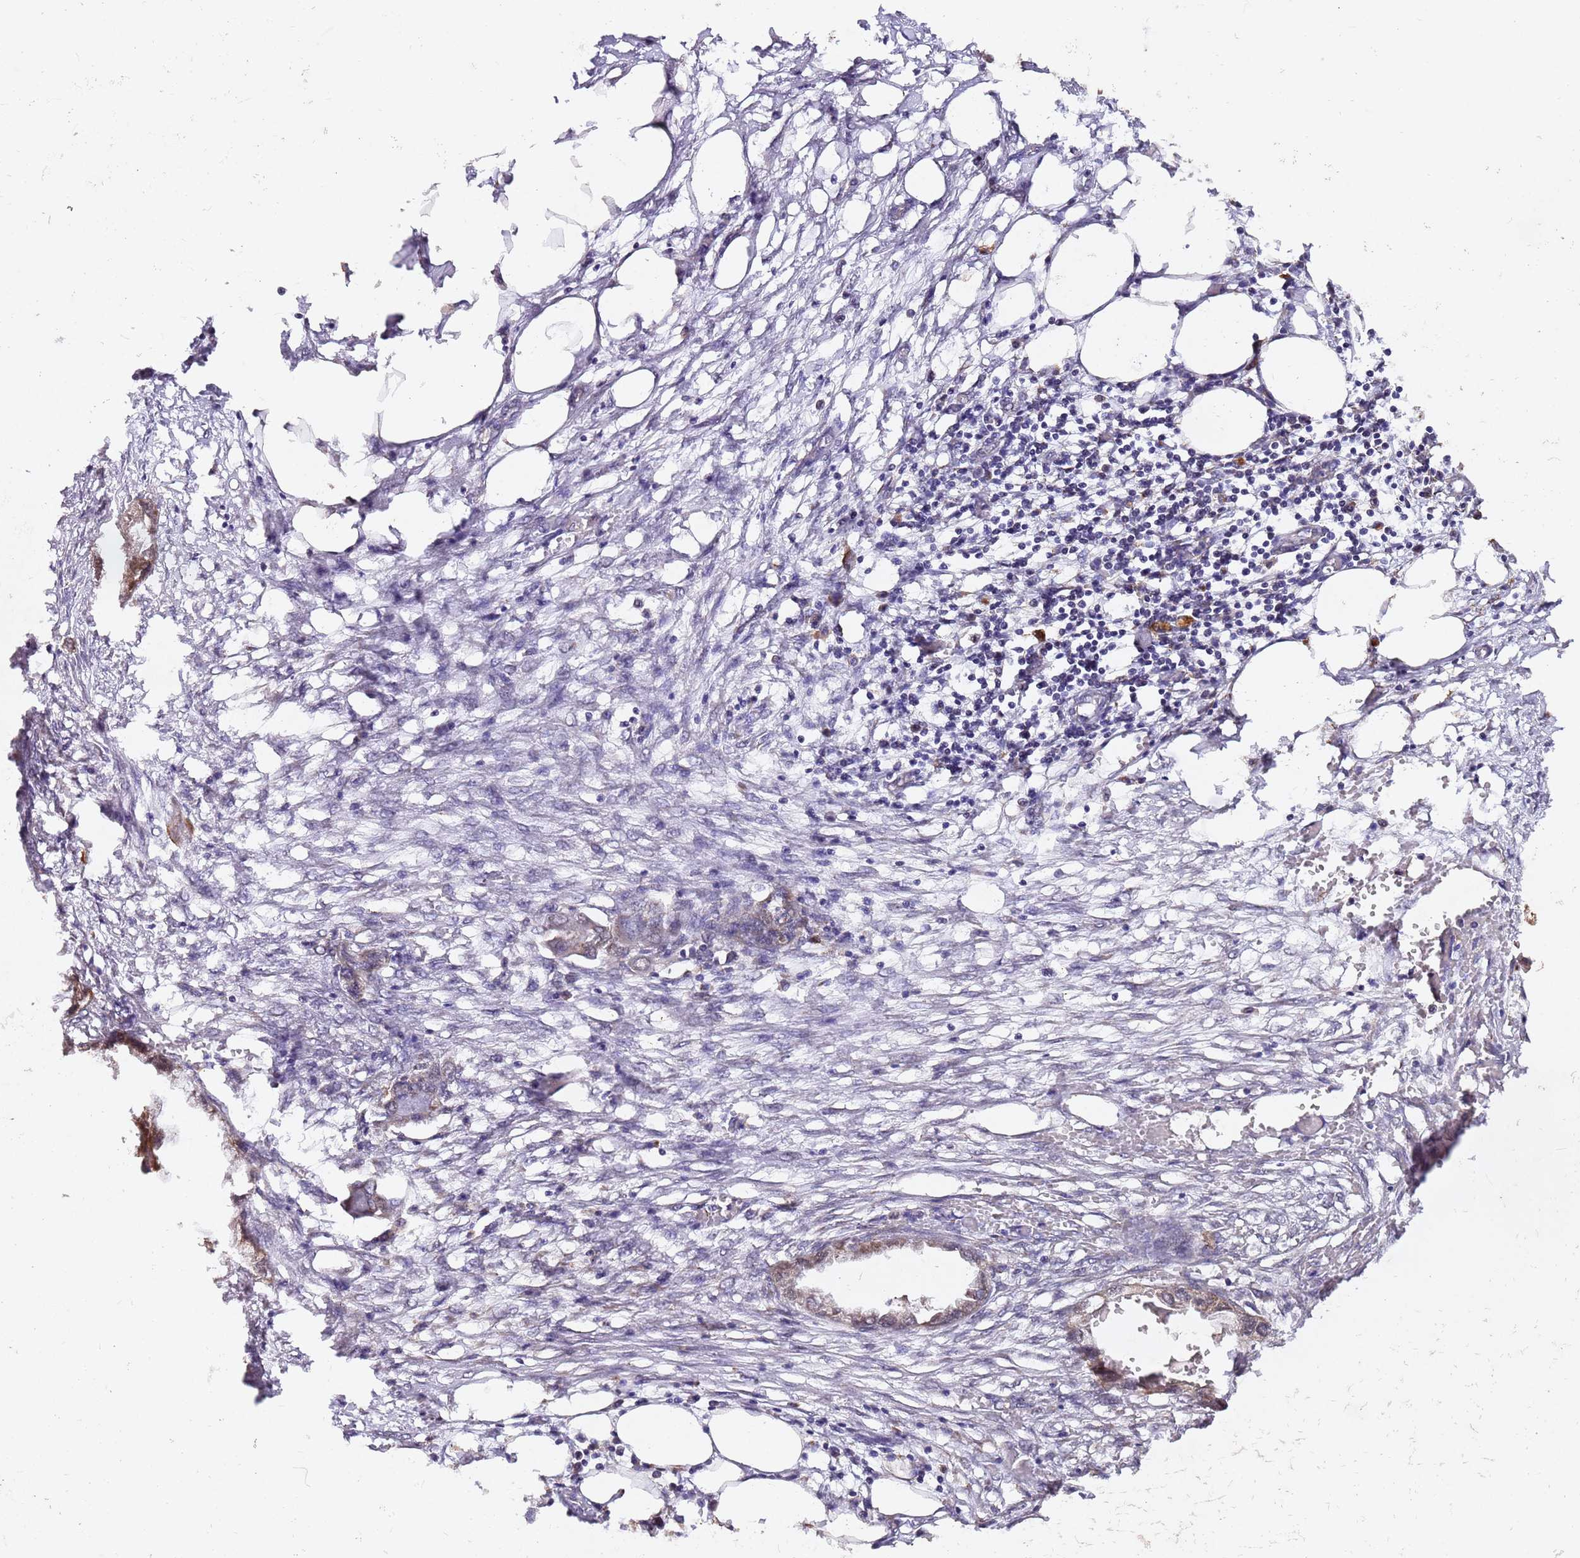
{"staining": {"intensity": "weak", "quantity": "25%-75%", "location": "cytoplasmic/membranous"}, "tissue": "endometrial cancer", "cell_type": "Tumor cells", "image_type": "cancer", "snomed": [{"axis": "morphology", "description": "Adenocarcinoma, NOS"}, {"axis": "morphology", "description": "Adenocarcinoma, metastatic, NOS"}, {"axis": "topography", "description": "Adipose tissue"}, {"axis": "topography", "description": "Endometrium"}], "caption": "This histopathology image reveals immunohistochemistry staining of endometrial metastatic adenocarcinoma, with low weak cytoplasmic/membranous expression in approximately 25%-75% of tumor cells.", "gene": "ALG11", "patient": {"sex": "female", "age": 67}}